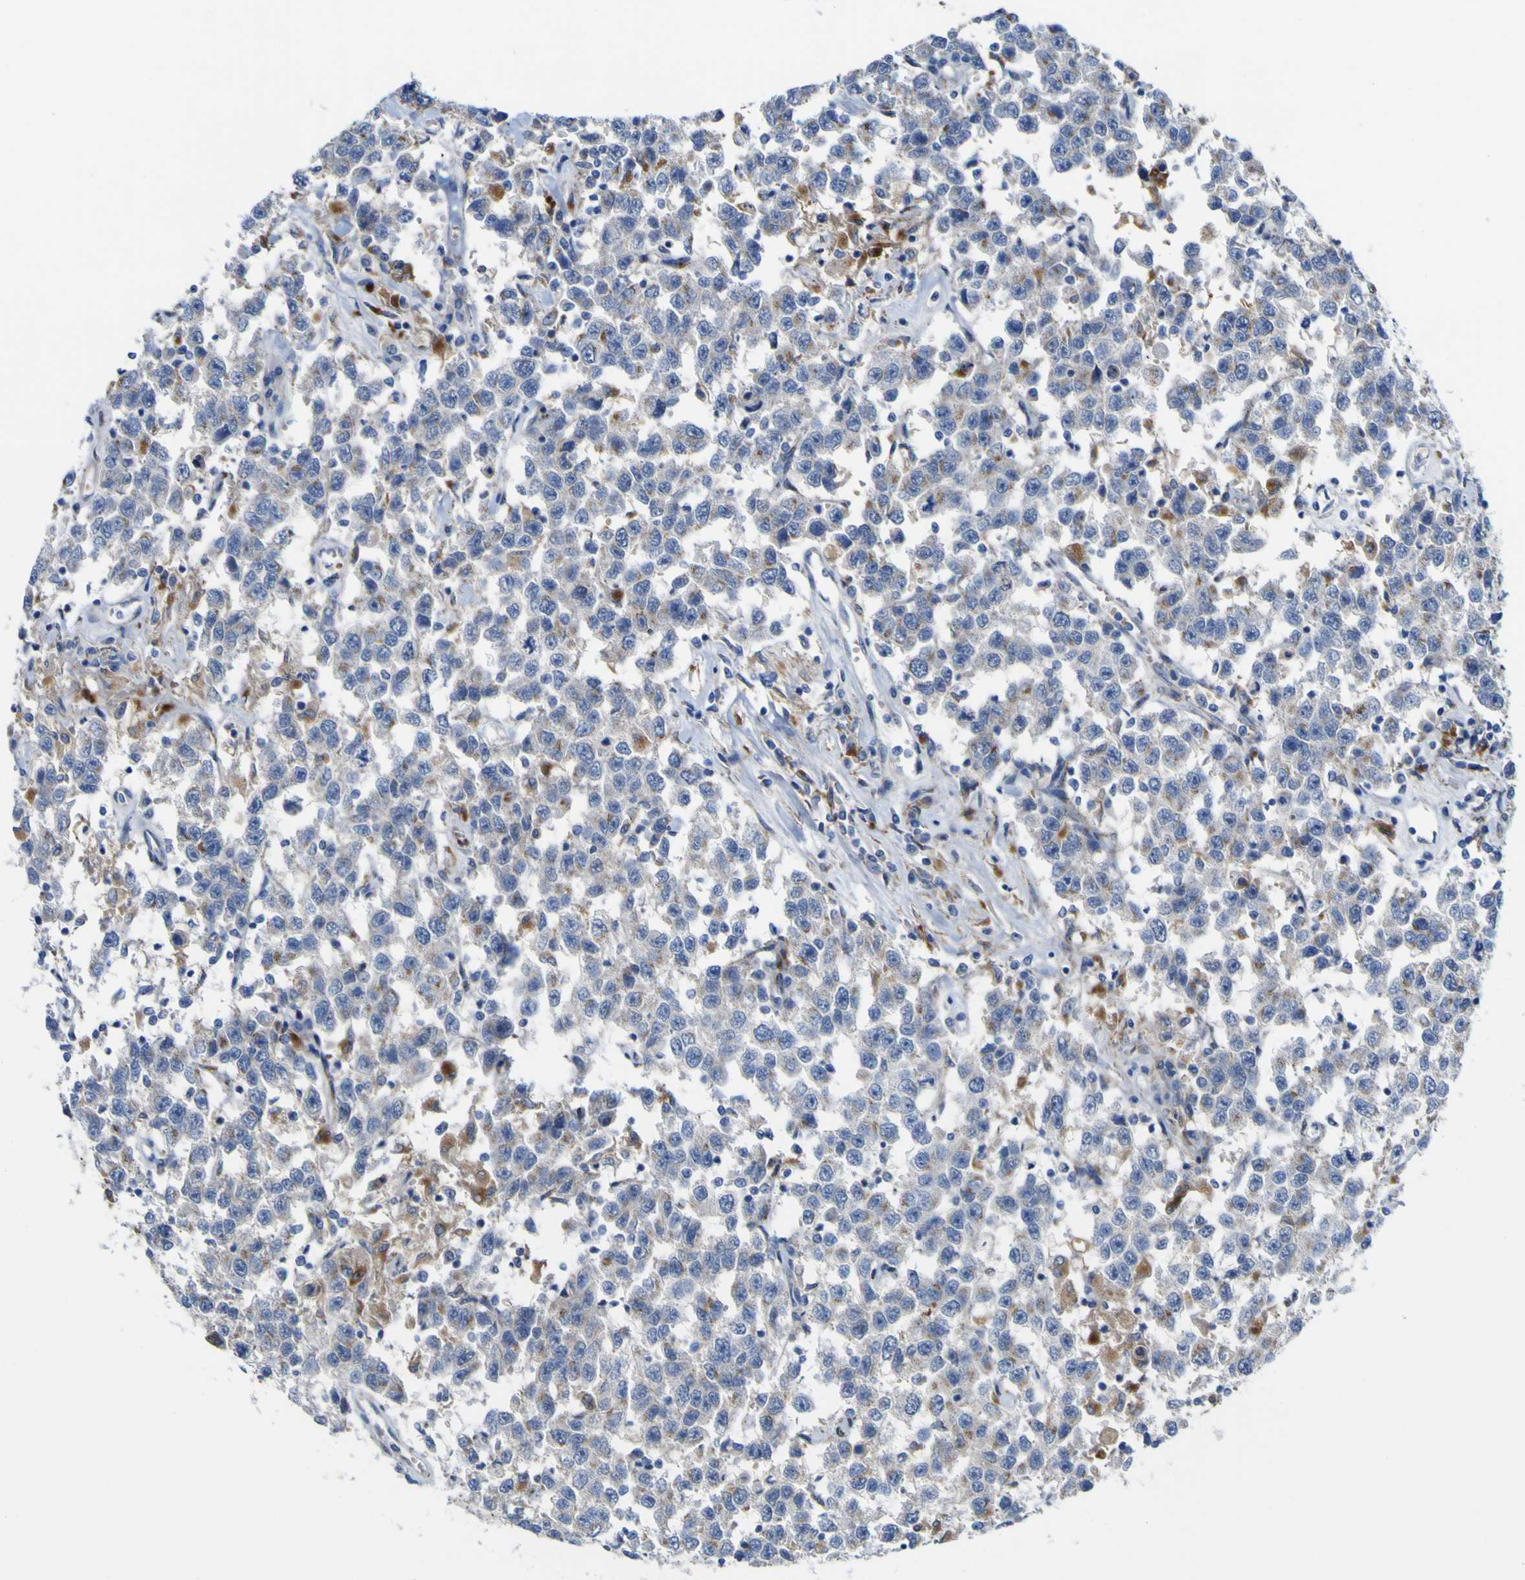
{"staining": {"intensity": "moderate", "quantity": "<25%", "location": "cytoplasmic/membranous"}, "tissue": "testis cancer", "cell_type": "Tumor cells", "image_type": "cancer", "snomed": [{"axis": "morphology", "description": "Seminoma, NOS"}, {"axis": "topography", "description": "Testis"}], "caption": "This micrograph reveals immunohistochemistry staining of human testis seminoma, with low moderate cytoplasmic/membranous expression in about <25% of tumor cells.", "gene": "PTPRF", "patient": {"sex": "male", "age": 41}}